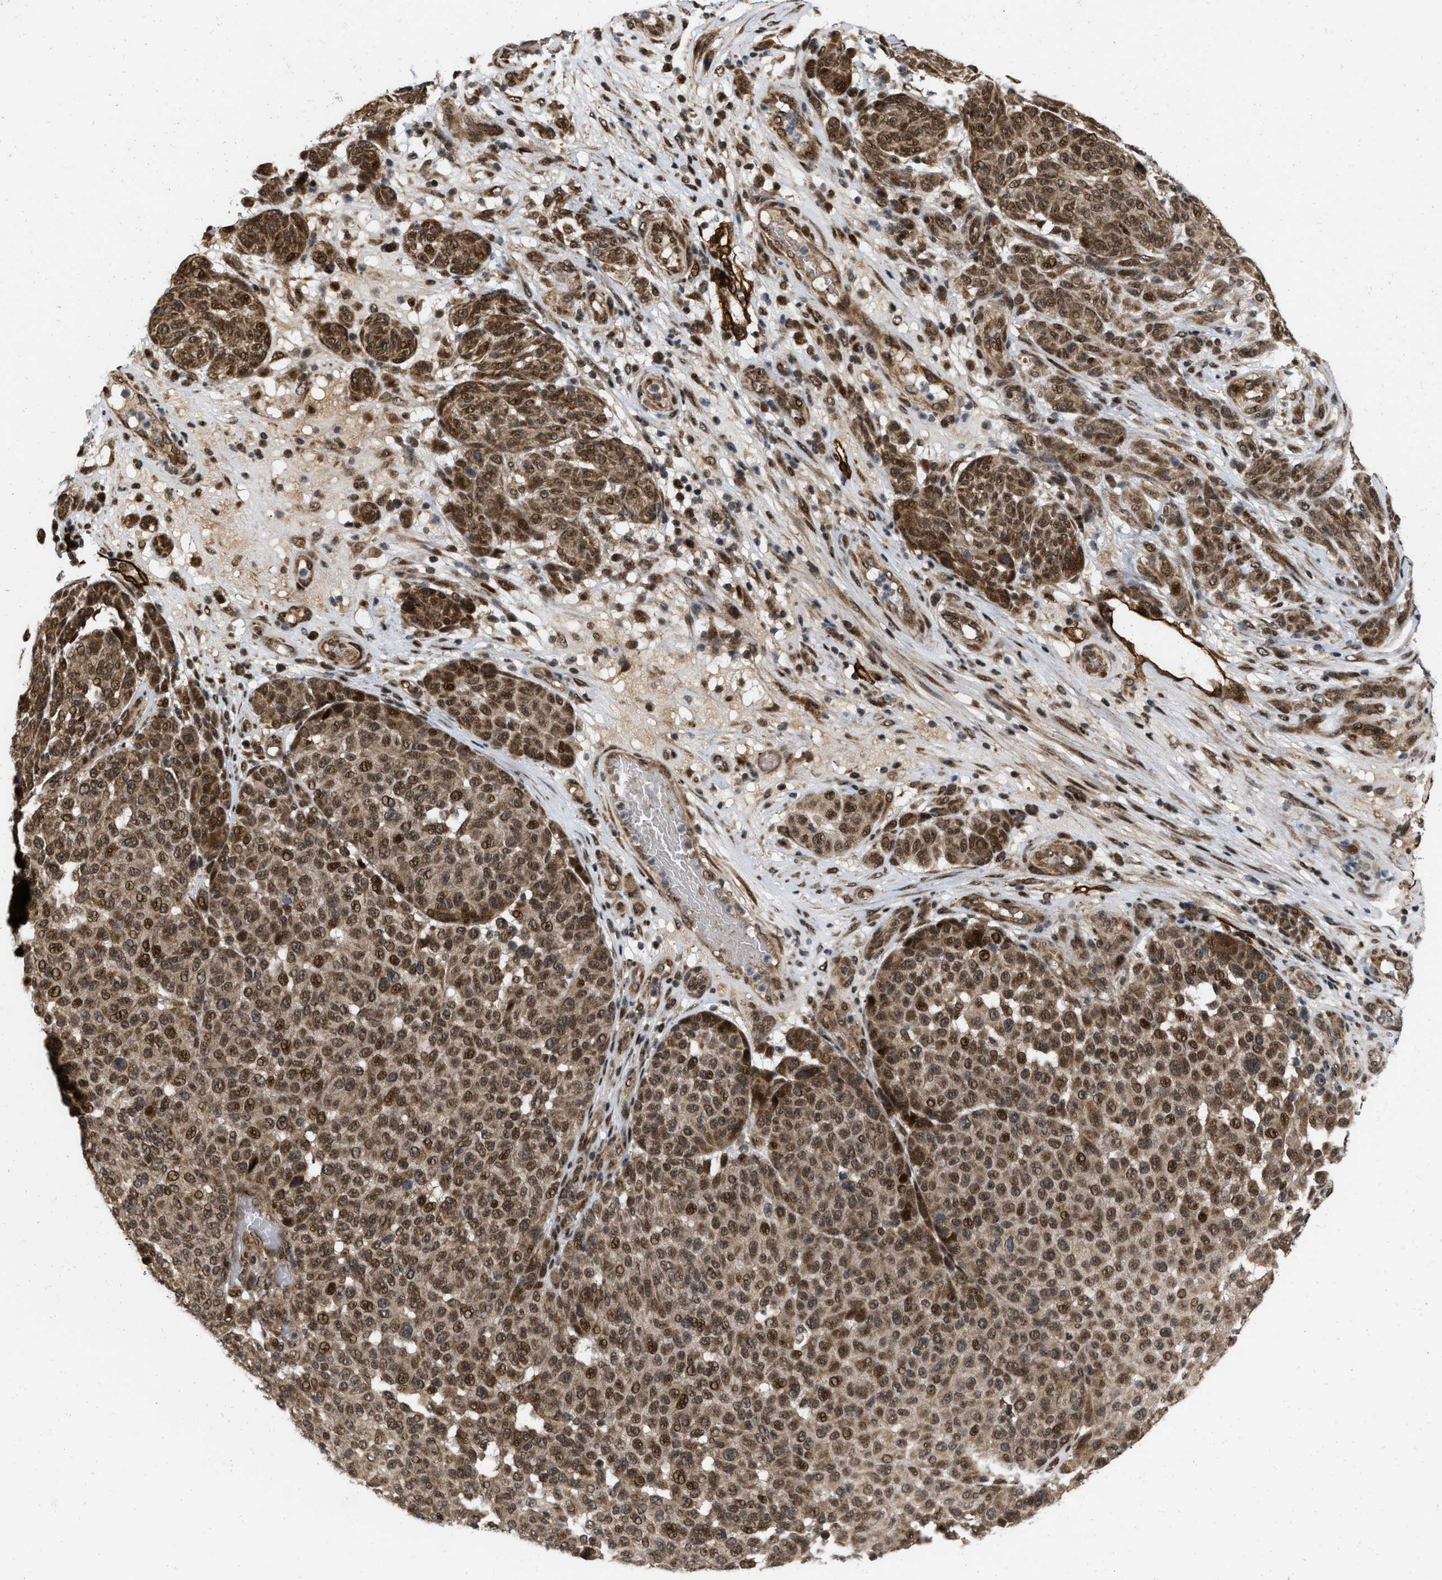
{"staining": {"intensity": "strong", "quantity": ">75%", "location": "cytoplasmic/membranous,nuclear"}, "tissue": "melanoma", "cell_type": "Tumor cells", "image_type": "cancer", "snomed": [{"axis": "morphology", "description": "Malignant melanoma, NOS"}, {"axis": "topography", "description": "Skin"}], "caption": "Malignant melanoma stained for a protein (brown) shows strong cytoplasmic/membranous and nuclear positive staining in approximately >75% of tumor cells.", "gene": "ANKRD11", "patient": {"sex": "male", "age": 59}}